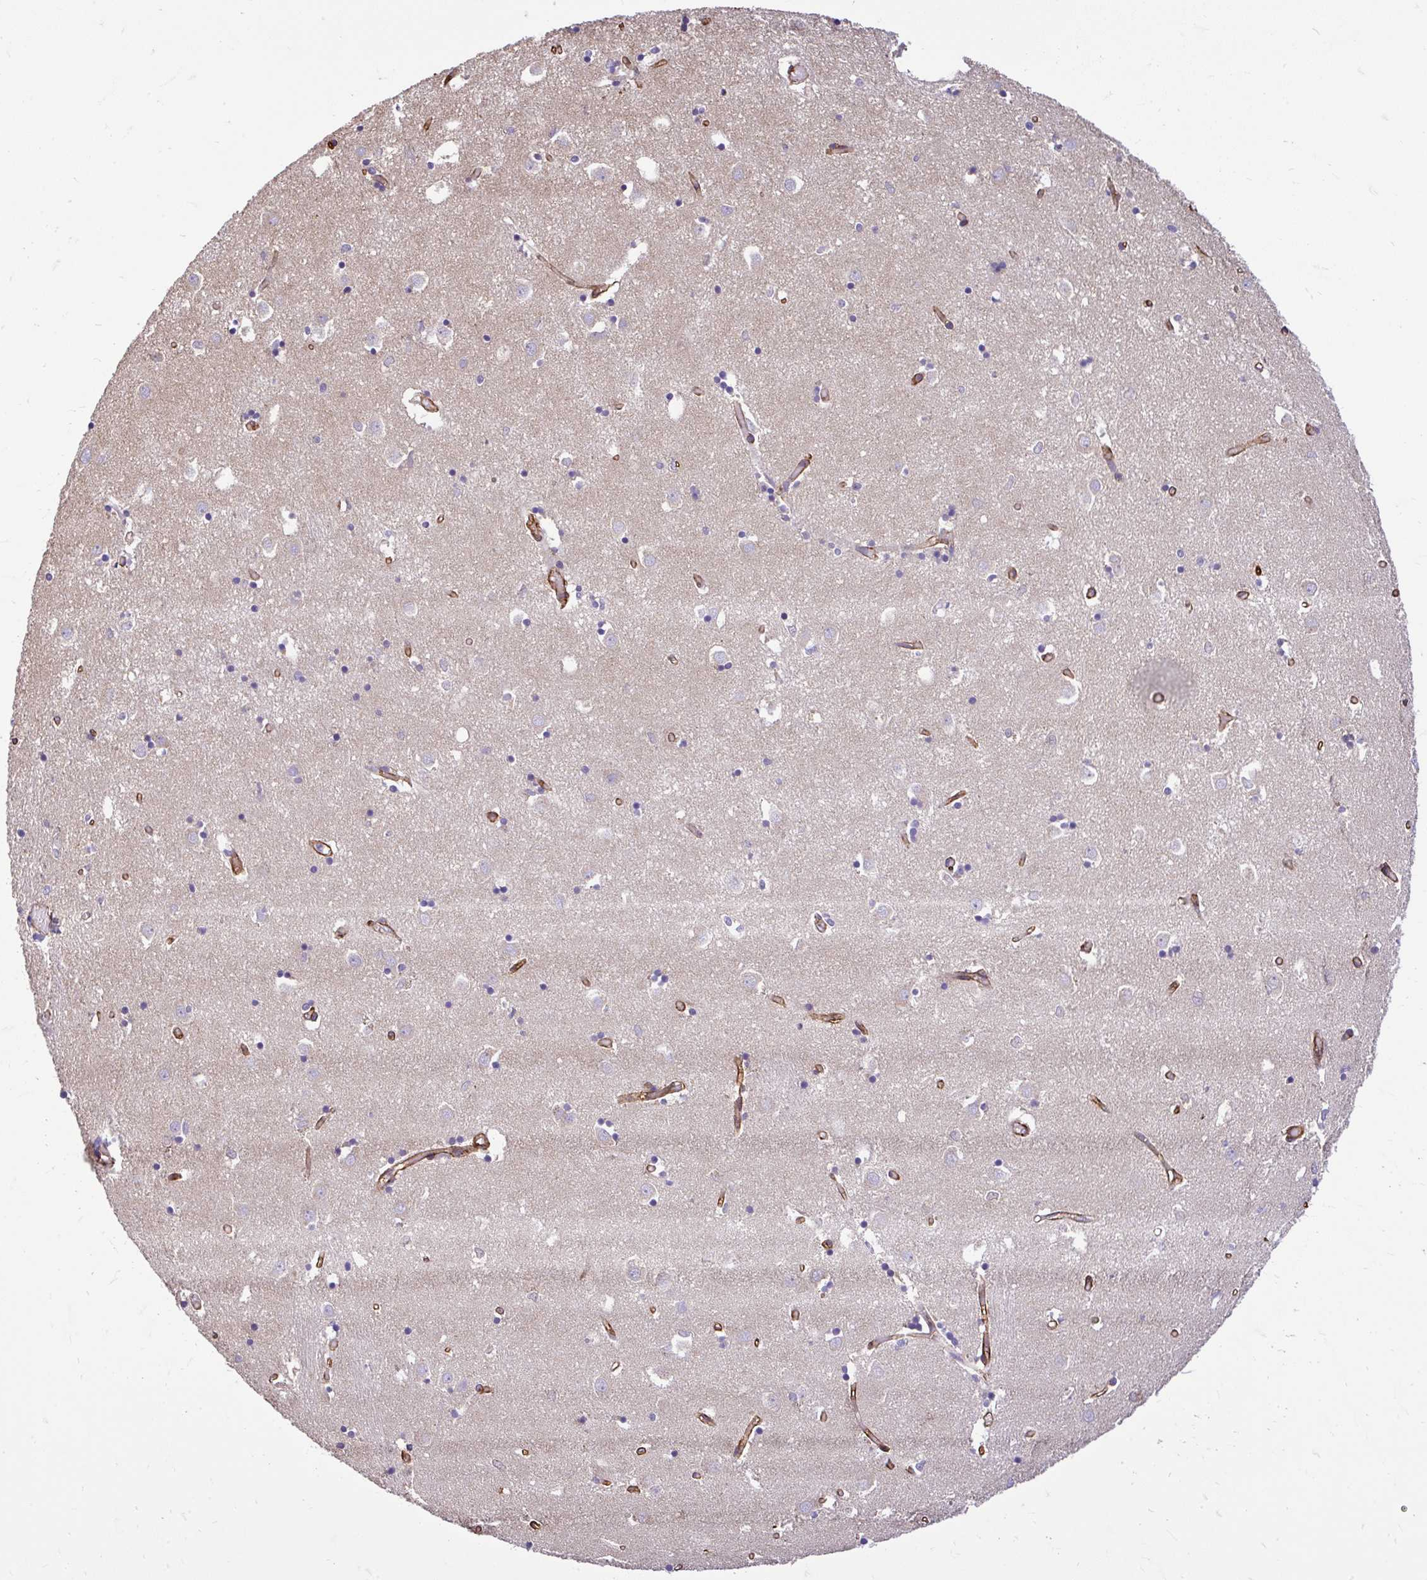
{"staining": {"intensity": "weak", "quantity": "<25%", "location": "cytoplasmic/membranous"}, "tissue": "caudate", "cell_type": "Glial cells", "image_type": "normal", "snomed": [{"axis": "morphology", "description": "Normal tissue, NOS"}, {"axis": "topography", "description": "Lateral ventricle wall"}], "caption": "Image shows no significant protein expression in glial cells of normal caudate. (DAB (3,3'-diaminobenzidine) IHC with hematoxylin counter stain).", "gene": "PTPRK", "patient": {"sex": "male", "age": 70}}